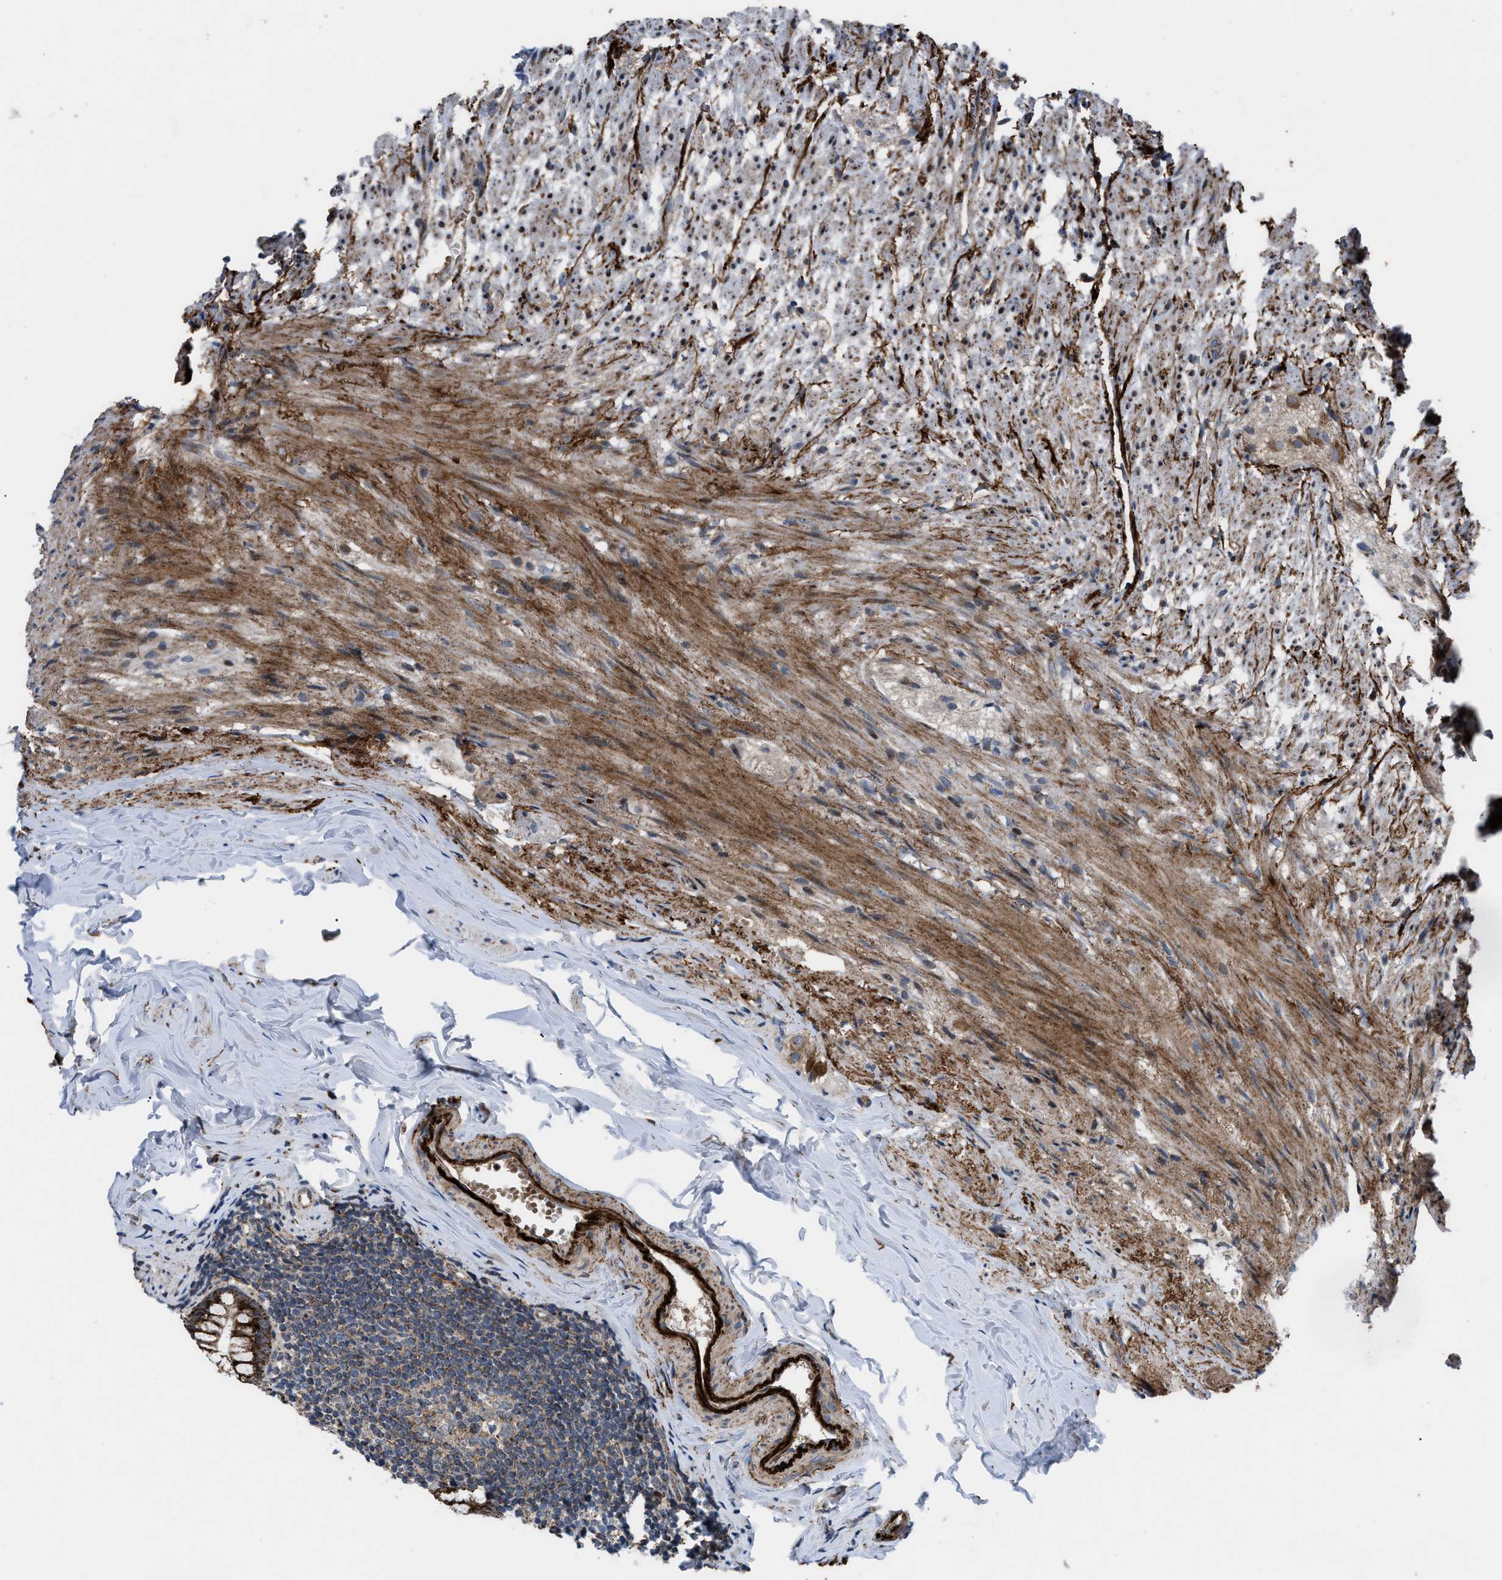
{"staining": {"intensity": "strong", "quantity": ">75%", "location": "cytoplasmic/membranous"}, "tissue": "appendix", "cell_type": "Glandular cells", "image_type": "normal", "snomed": [{"axis": "morphology", "description": "Normal tissue, NOS"}, {"axis": "topography", "description": "Appendix"}], "caption": "Immunohistochemistry (IHC) micrograph of normal human appendix stained for a protein (brown), which demonstrates high levels of strong cytoplasmic/membranous staining in about >75% of glandular cells.", "gene": "AP3M2", "patient": {"sex": "female", "age": 77}}